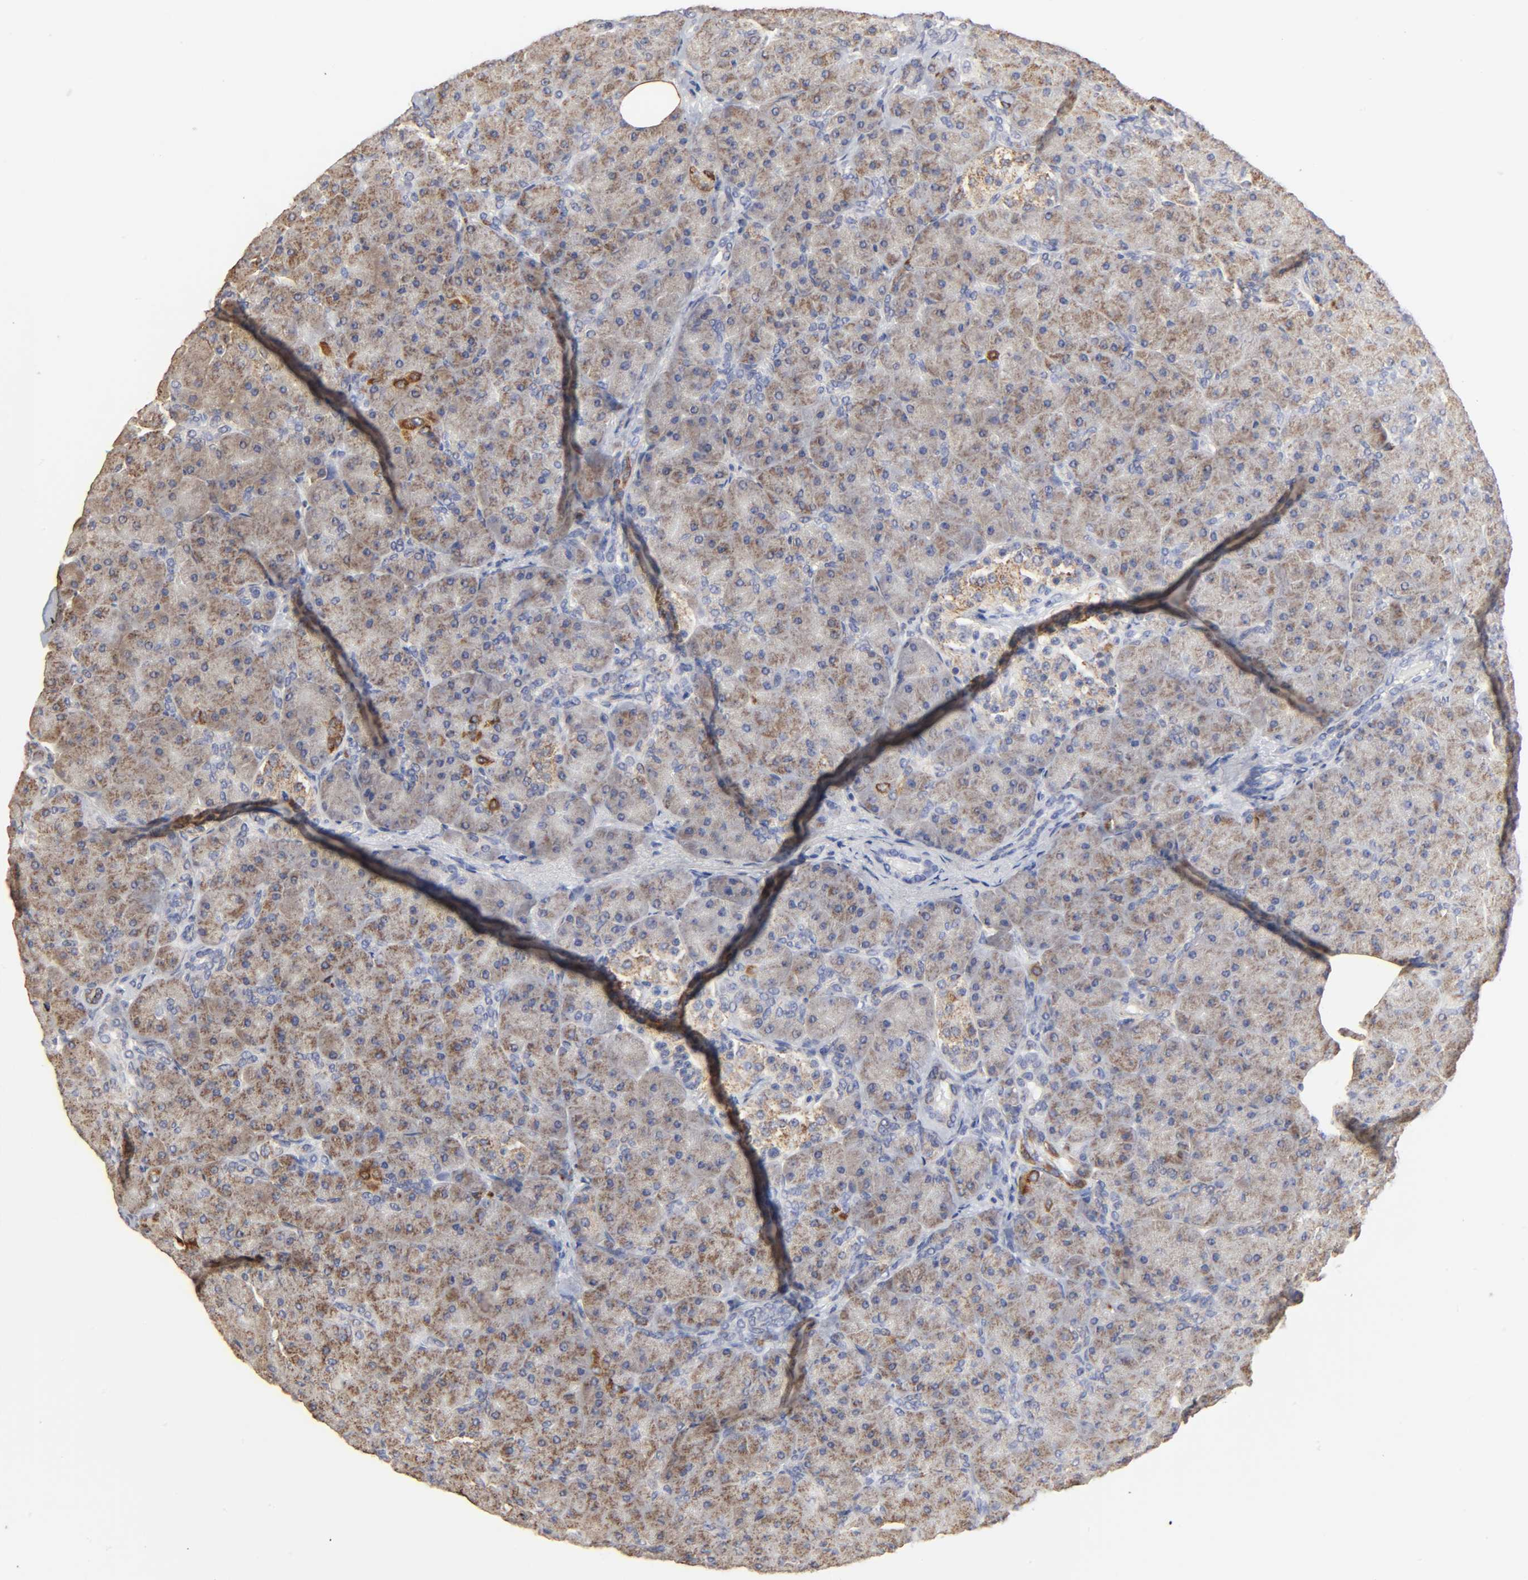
{"staining": {"intensity": "moderate", "quantity": "25%-75%", "location": "cytoplasmic/membranous"}, "tissue": "pancreas", "cell_type": "Exocrine glandular cells", "image_type": "normal", "snomed": [{"axis": "morphology", "description": "Normal tissue, NOS"}, {"axis": "topography", "description": "Pancreas"}], "caption": "Brown immunohistochemical staining in unremarkable pancreas reveals moderate cytoplasmic/membranous expression in approximately 25%-75% of exocrine glandular cells. Nuclei are stained in blue.", "gene": "CYCS", "patient": {"sex": "male", "age": 66}}